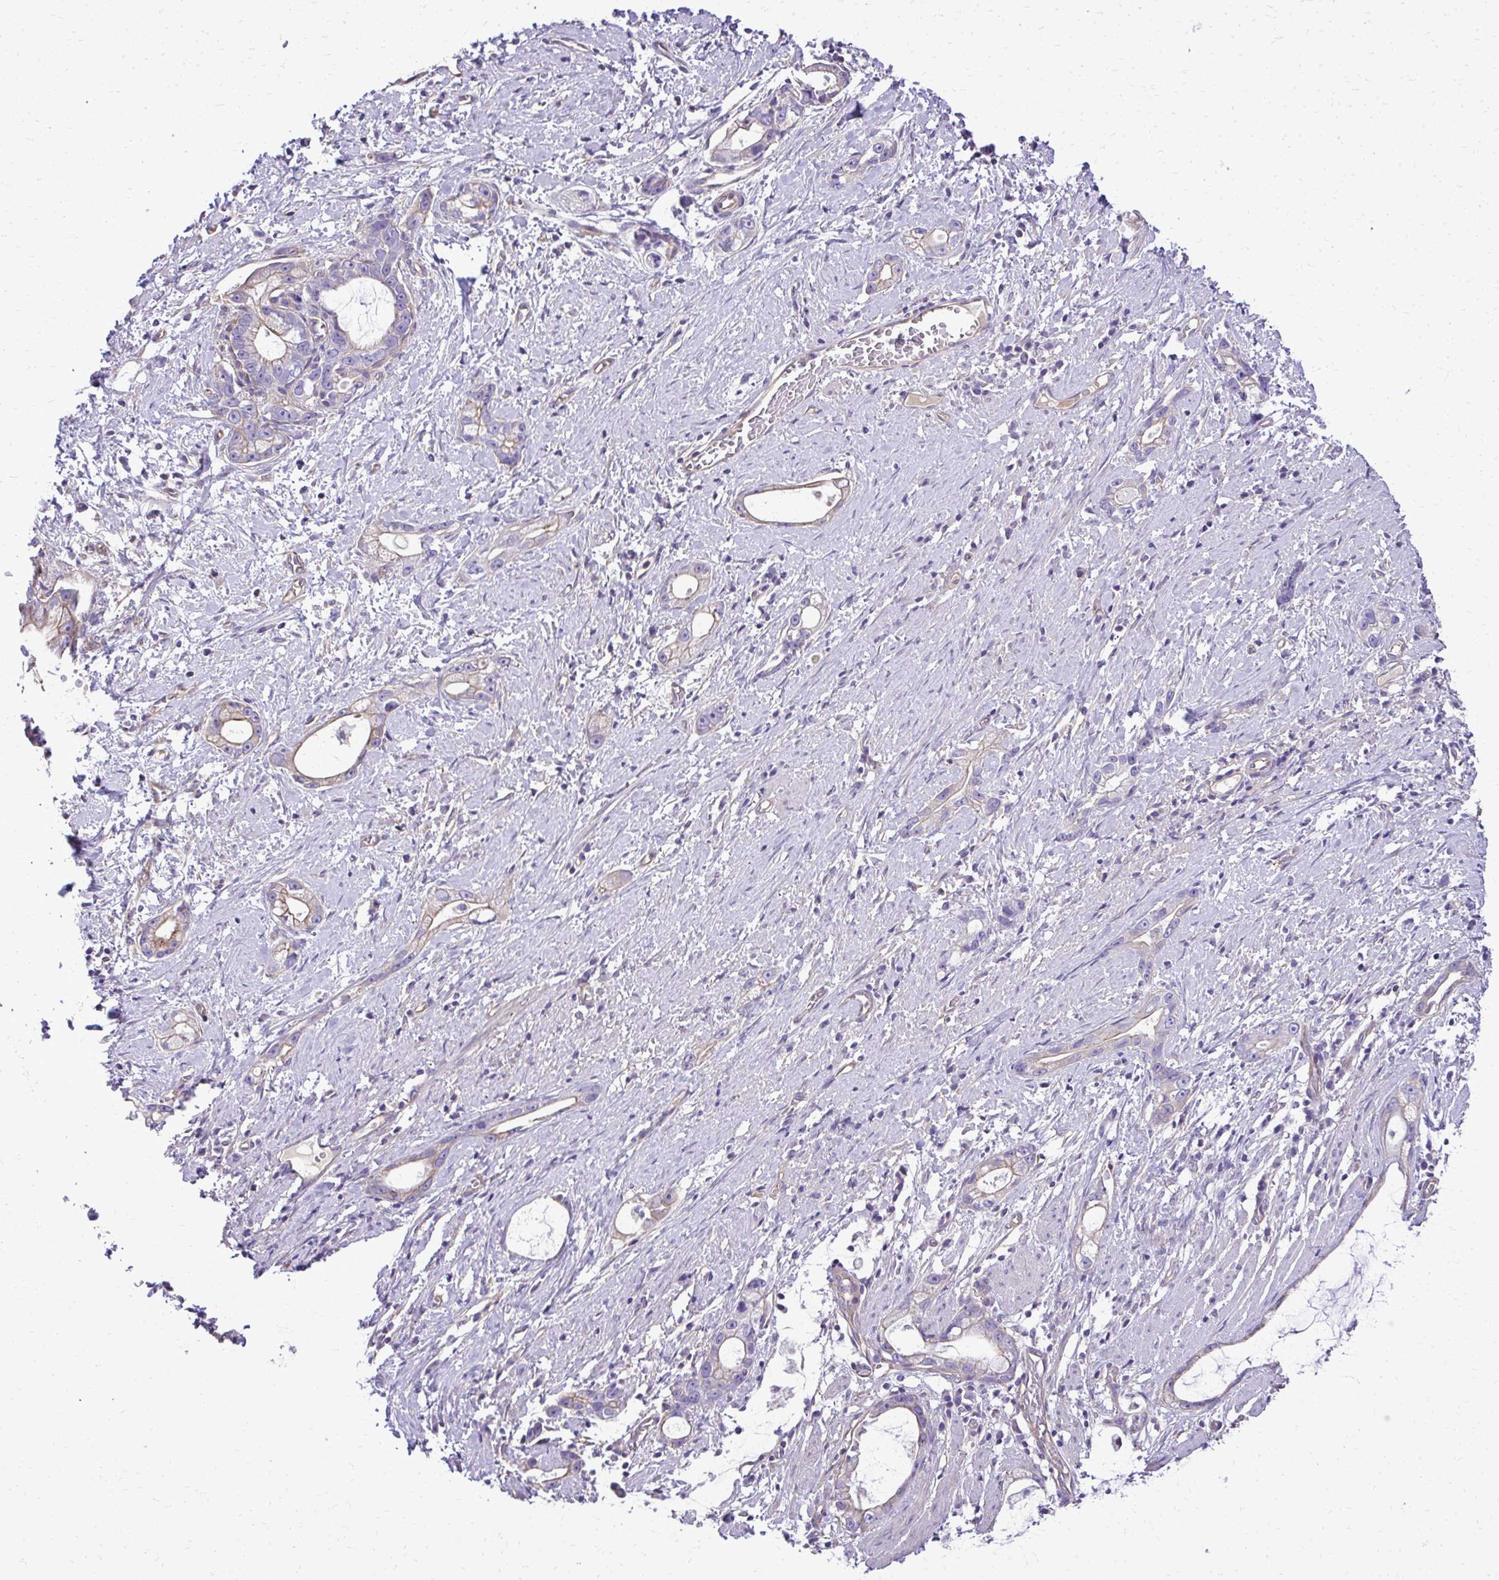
{"staining": {"intensity": "moderate", "quantity": "<25%", "location": "cytoplasmic/membranous"}, "tissue": "stomach cancer", "cell_type": "Tumor cells", "image_type": "cancer", "snomed": [{"axis": "morphology", "description": "Adenocarcinoma, NOS"}, {"axis": "topography", "description": "Stomach"}], "caption": "Stomach cancer tissue shows moderate cytoplasmic/membranous positivity in approximately <25% of tumor cells, visualized by immunohistochemistry. Using DAB (brown) and hematoxylin (blue) stains, captured at high magnification using brightfield microscopy.", "gene": "RUNDC3B", "patient": {"sex": "male", "age": 55}}